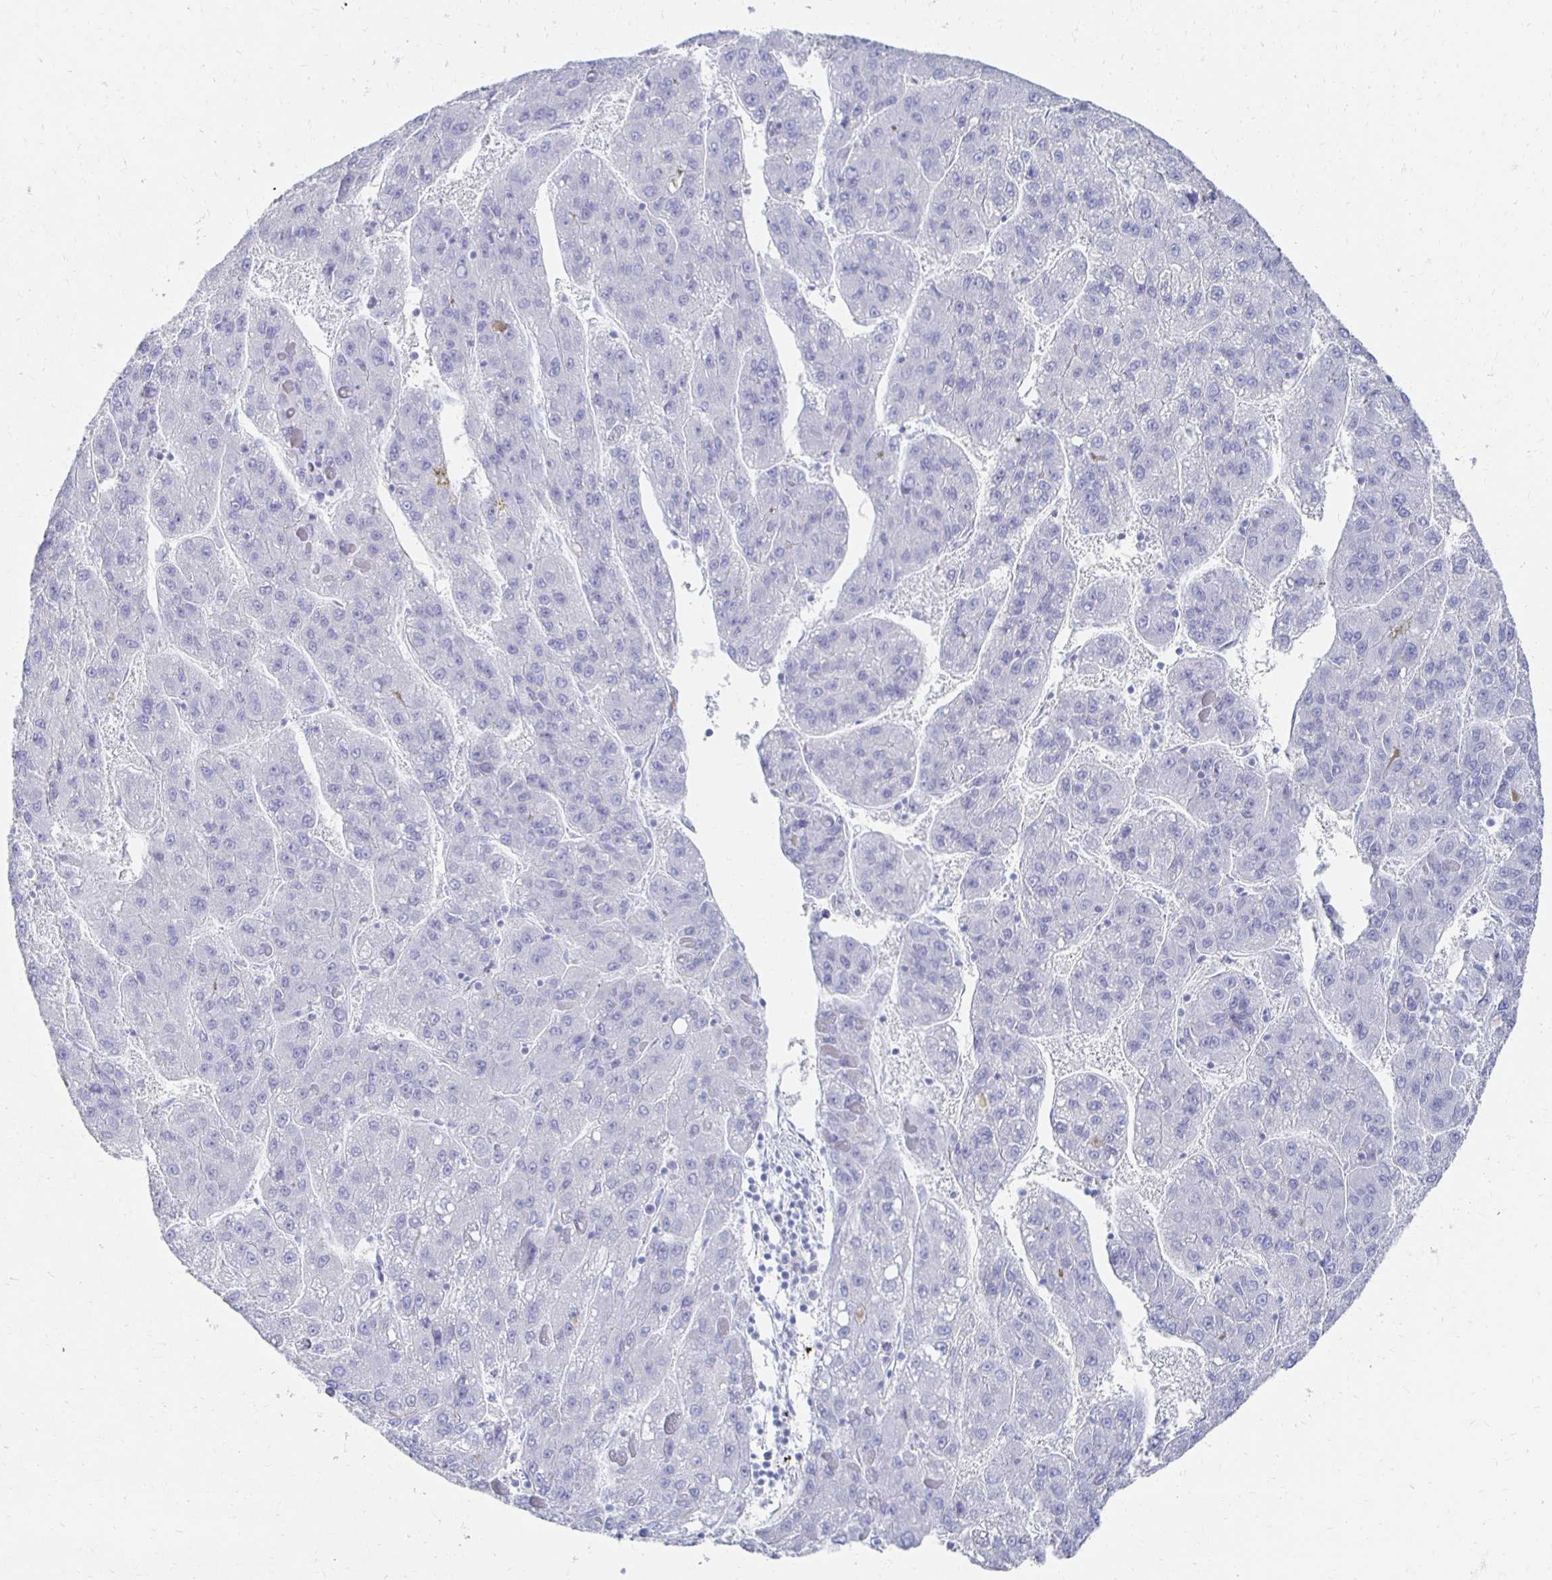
{"staining": {"intensity": "negative", "quantity": "none", "location": "none"}, "tissue": "liver cancer", "cell_type": "Tumor cells", "image_type": "cancer", "snomed": [{"axis": "morphology", "description": "Carcinoma, Hepatocellular, NOS"}, {"axis": "topography", "description": "Liver"}], "caption": "Immunohistochemical staining of human liver cancer (hepatocellular carcinoma) displays no significant staining in tumor cells.", "gene": "PRDM7", "patient": {"sex": "female", "age": 82}}